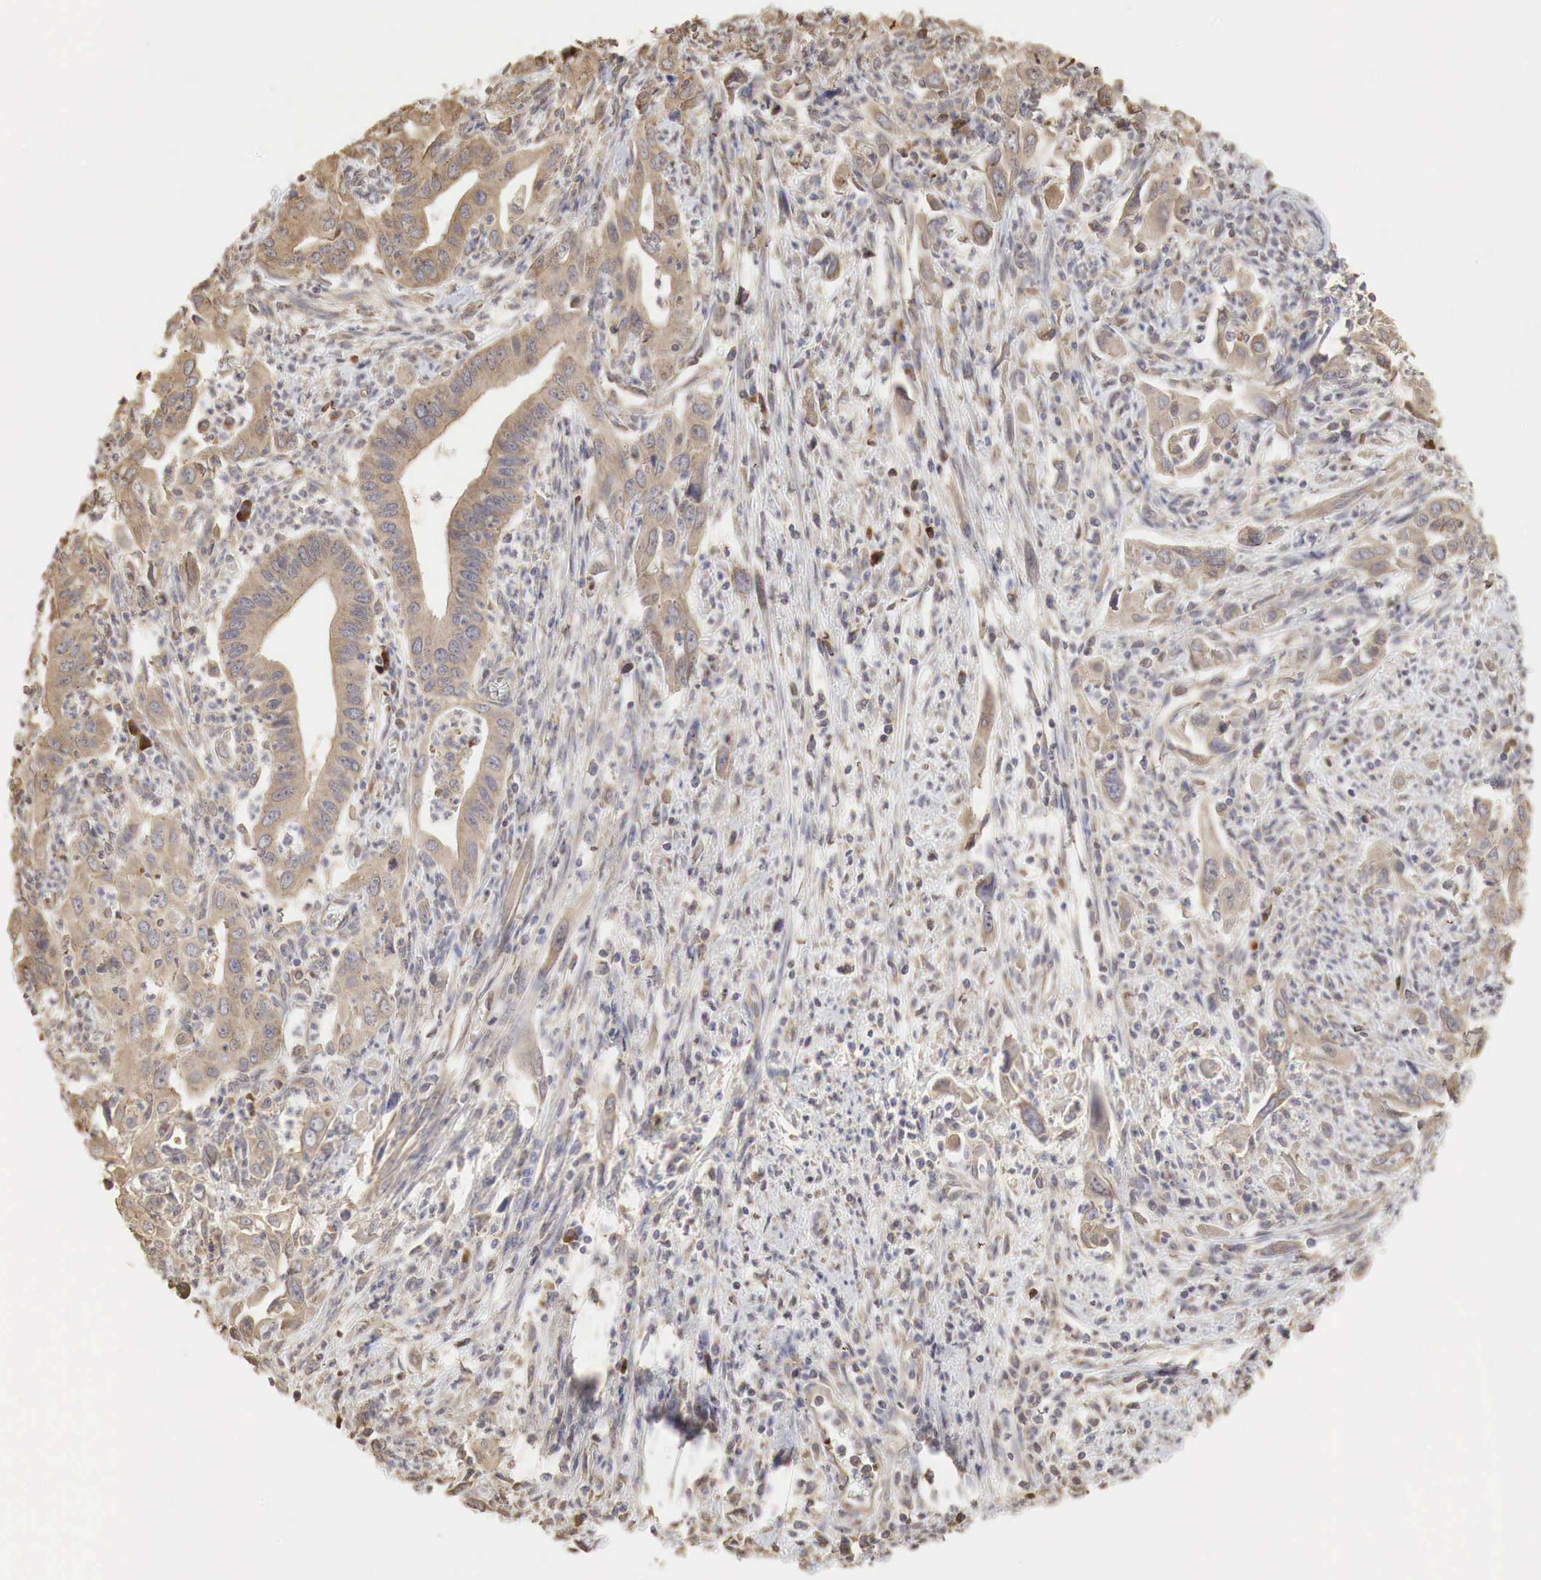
{"staining": {"intensity": "weak", "quantity": ">75%", "location": "cytoplasmic/membranous"}, "tissue": "cervical cancer", "cell_type": "Tumor cells", "image_type": "cancer", "snomed": [{"axis": "morphology", "description": "Normal tissue, NOS"}, {"axis": "morphology", "description": "Adenocarcinoma, NOS"}, {"axis": "topography", "description": "Cervix"}], "caption": "Approximately >75% of tumor cells in human cervical adenocarcinoma reveal weak cytoplasmic/membranous protein expression as visualized by brown immunohistochemical staining.", "gene": "PABPC5", "patient": {"sex": "female", "age": 34}}